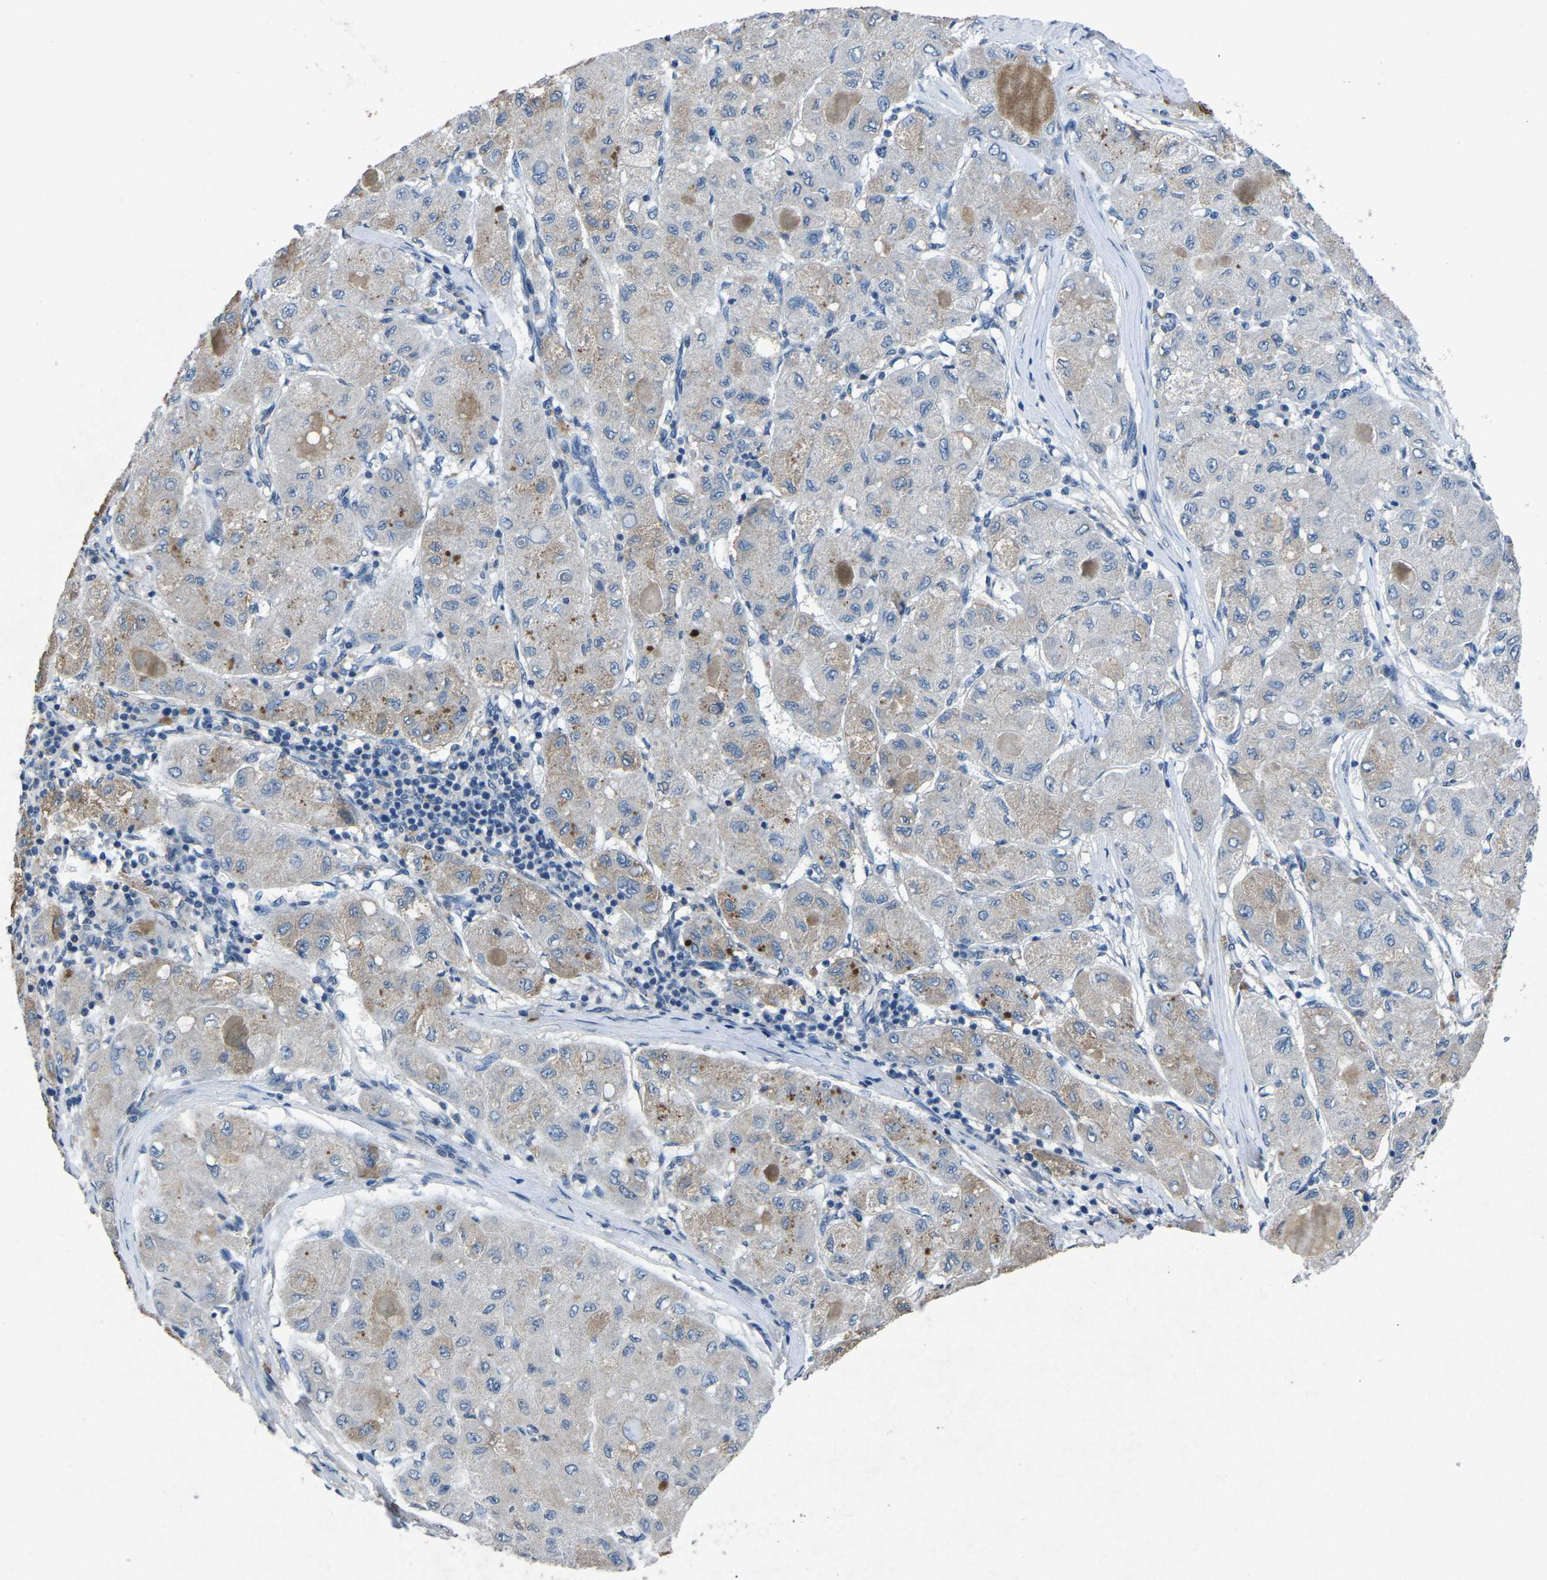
{"staining": {"intensity": "weak", "quantity": "<25%", "location": "cytoplasmic/membranous"}, "tissue": "liver cancer", "cell_type": "Tumor cells", "image_type": "cancer", "snomed": [{"axis": "morphology", "description": "Carcinoma, Hepatocellular, NOS"}, {"axis": "topography", "description": "Liver"}], "caption": "A photomicrograph of human liver hepatocellular carcinoma is negative for staining in tumor cells.", "gene": "PLG", "patient": {"sex": "male", "age": 80}}